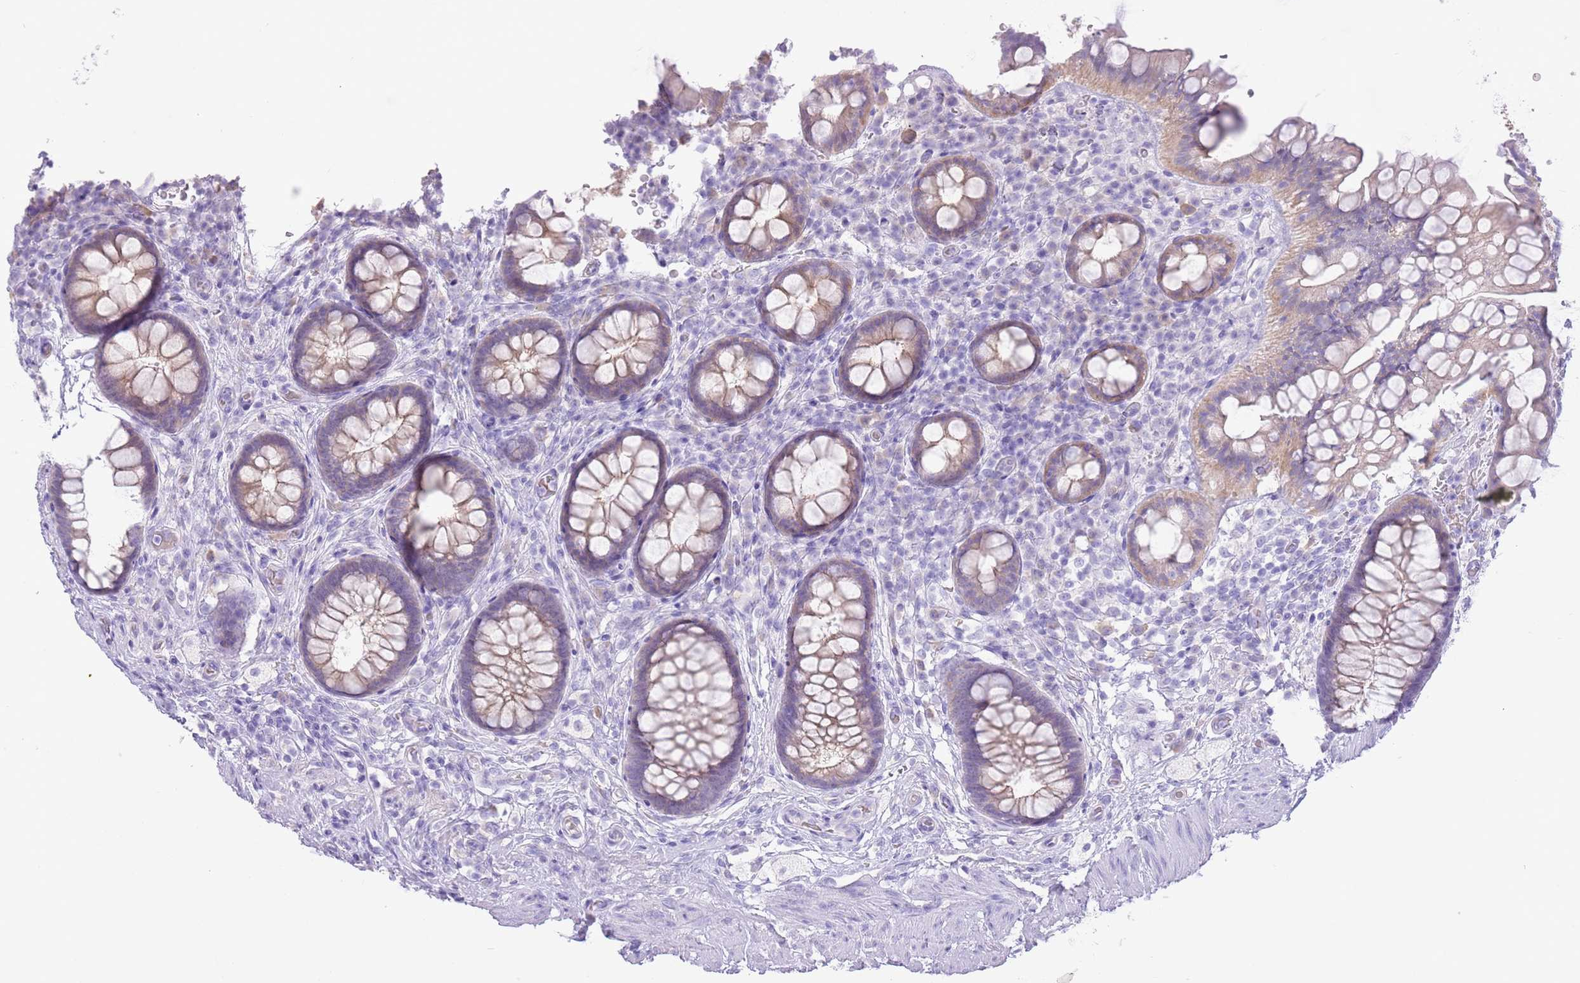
{"staining": {"intensity": "weak", "quantity": "25%-75%", "location": "cytoplasmic/membranous"}, "tissue": "rectum", "cell_type": "Glandular cells", "image_type": "normal", "snomed": [{"axis": "morphology", "description": "Normal tissue, NOS"}, {"axis": "topography", "description": "Rectum"}, {"axis": "topography", "description": "Peripheral nerve tissue"}], "caption": "IHC of benign rectum demonstrates low levels of weak cytoplasmic/membranous positivity in about 25%-75% of glandular cells.", "gene": "ACR", "patient": {"sex": "female", "age": 69}}